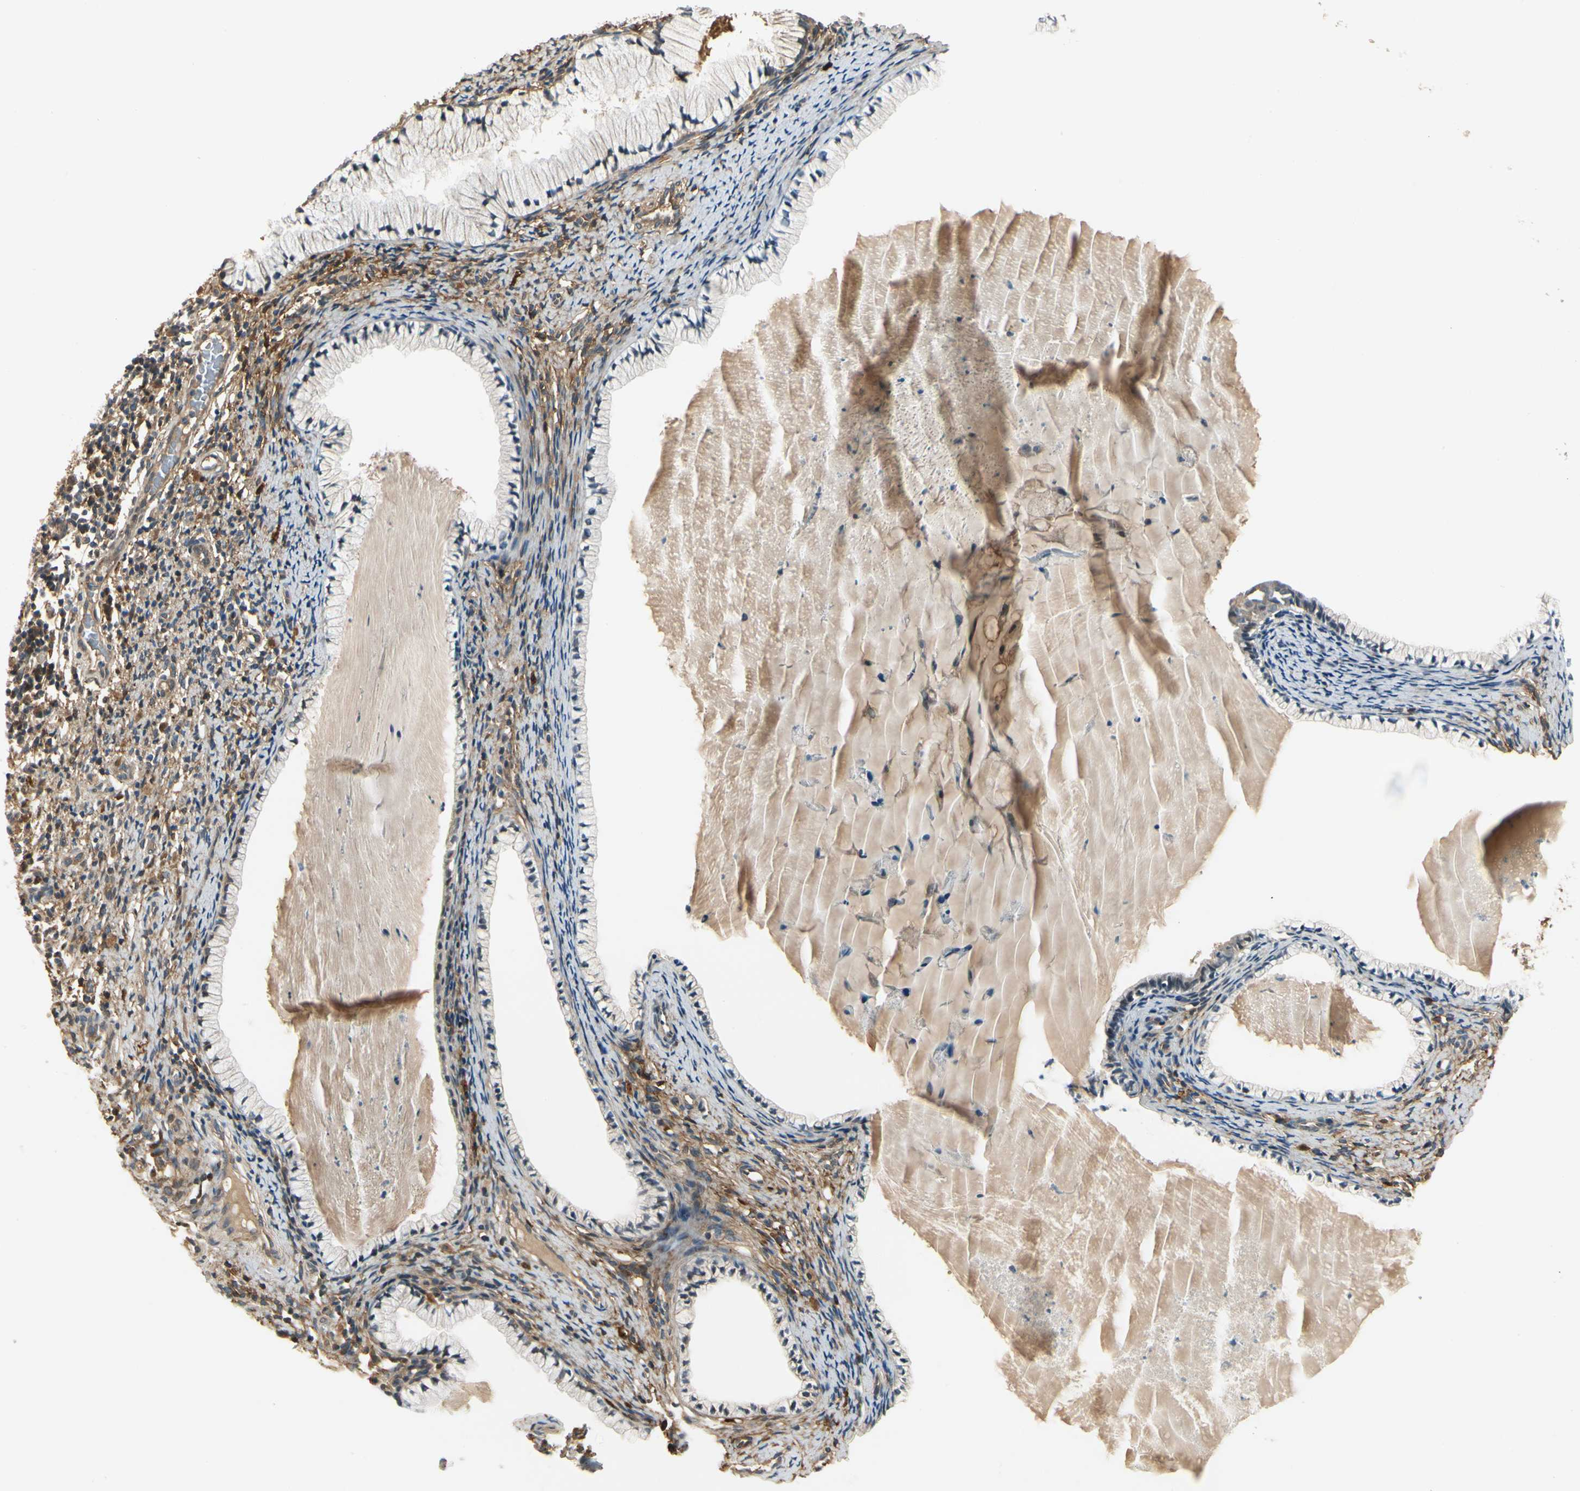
{"staining": {"intensity": "negative", "quantity": "none", "location": "none"}, "tissue": "cervix", "cell_type": "Glandular cells", "image_type": "normal", "snomed": [{"axis": "morphology", "description": "Normal tissue, NOS"}, {"axis": "topography", "description": "Cervix"}], "caption": "Cervix stained for a protein using immunohistochemistry (IHC) shows no expression glandular cells.", "gene": "EPHB3", "patient": {"sex": "female", "age": 70}}